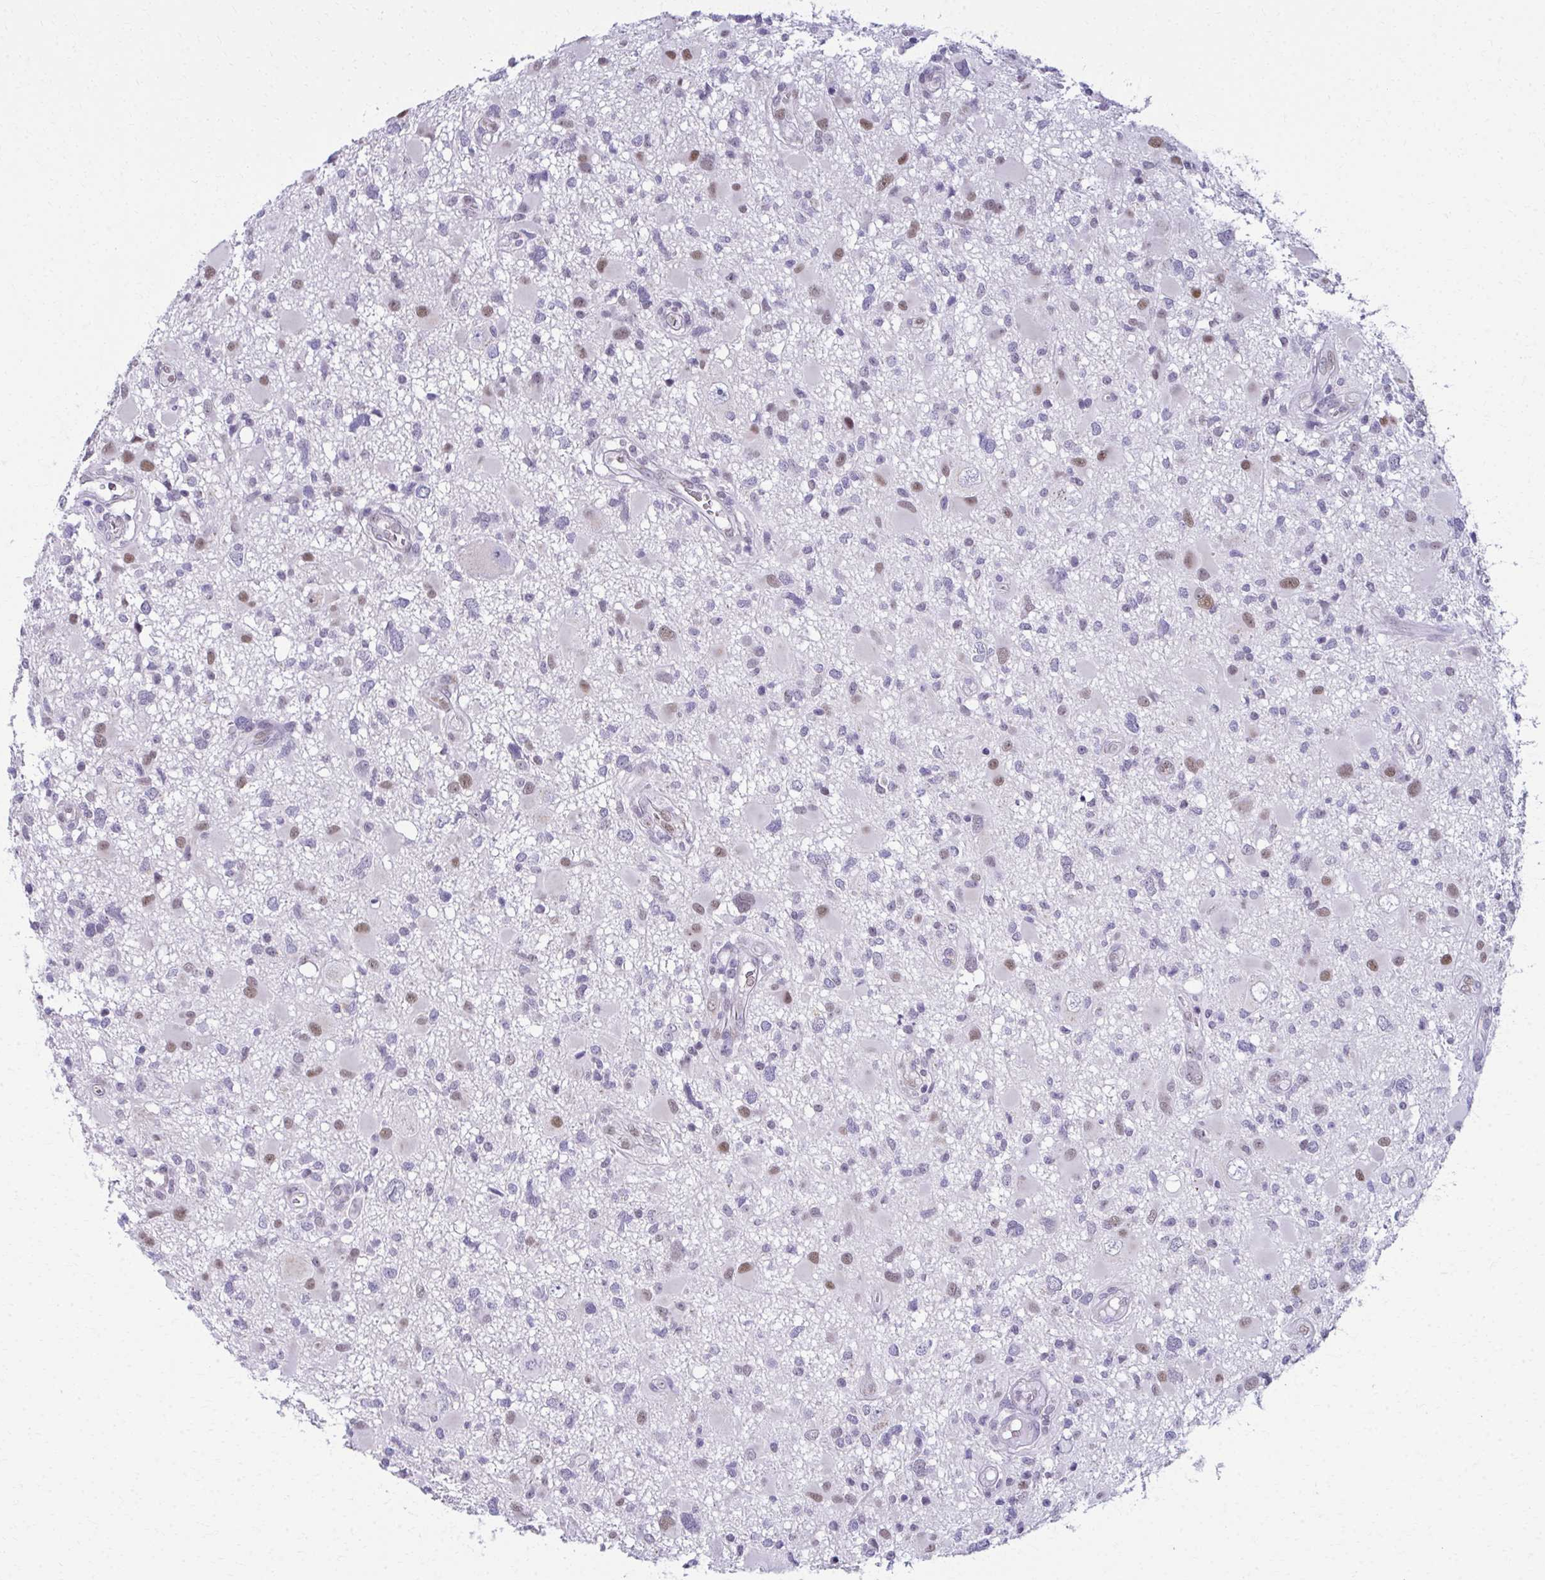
{"staining": {"intensity": "moderate", "quantity": "25%-75%", "location": "nuclear"}, "tissue": "glioma", "cell_type": "Tumor cells", "image_type": "cancer", "snomed": [{"axis": "morphology", "description": "Glioma, malignant, High grade"}, {"axis": "topography", "description": "Brain"}], "caption": "A brown stain highlights moderate nuclear expression of a protein in human glioma tumor cells. (Brightfield microscopy of DAB IHC at high magnification).", "gene": "SCLY", "patient": {"sex": "male", "age": 54}}